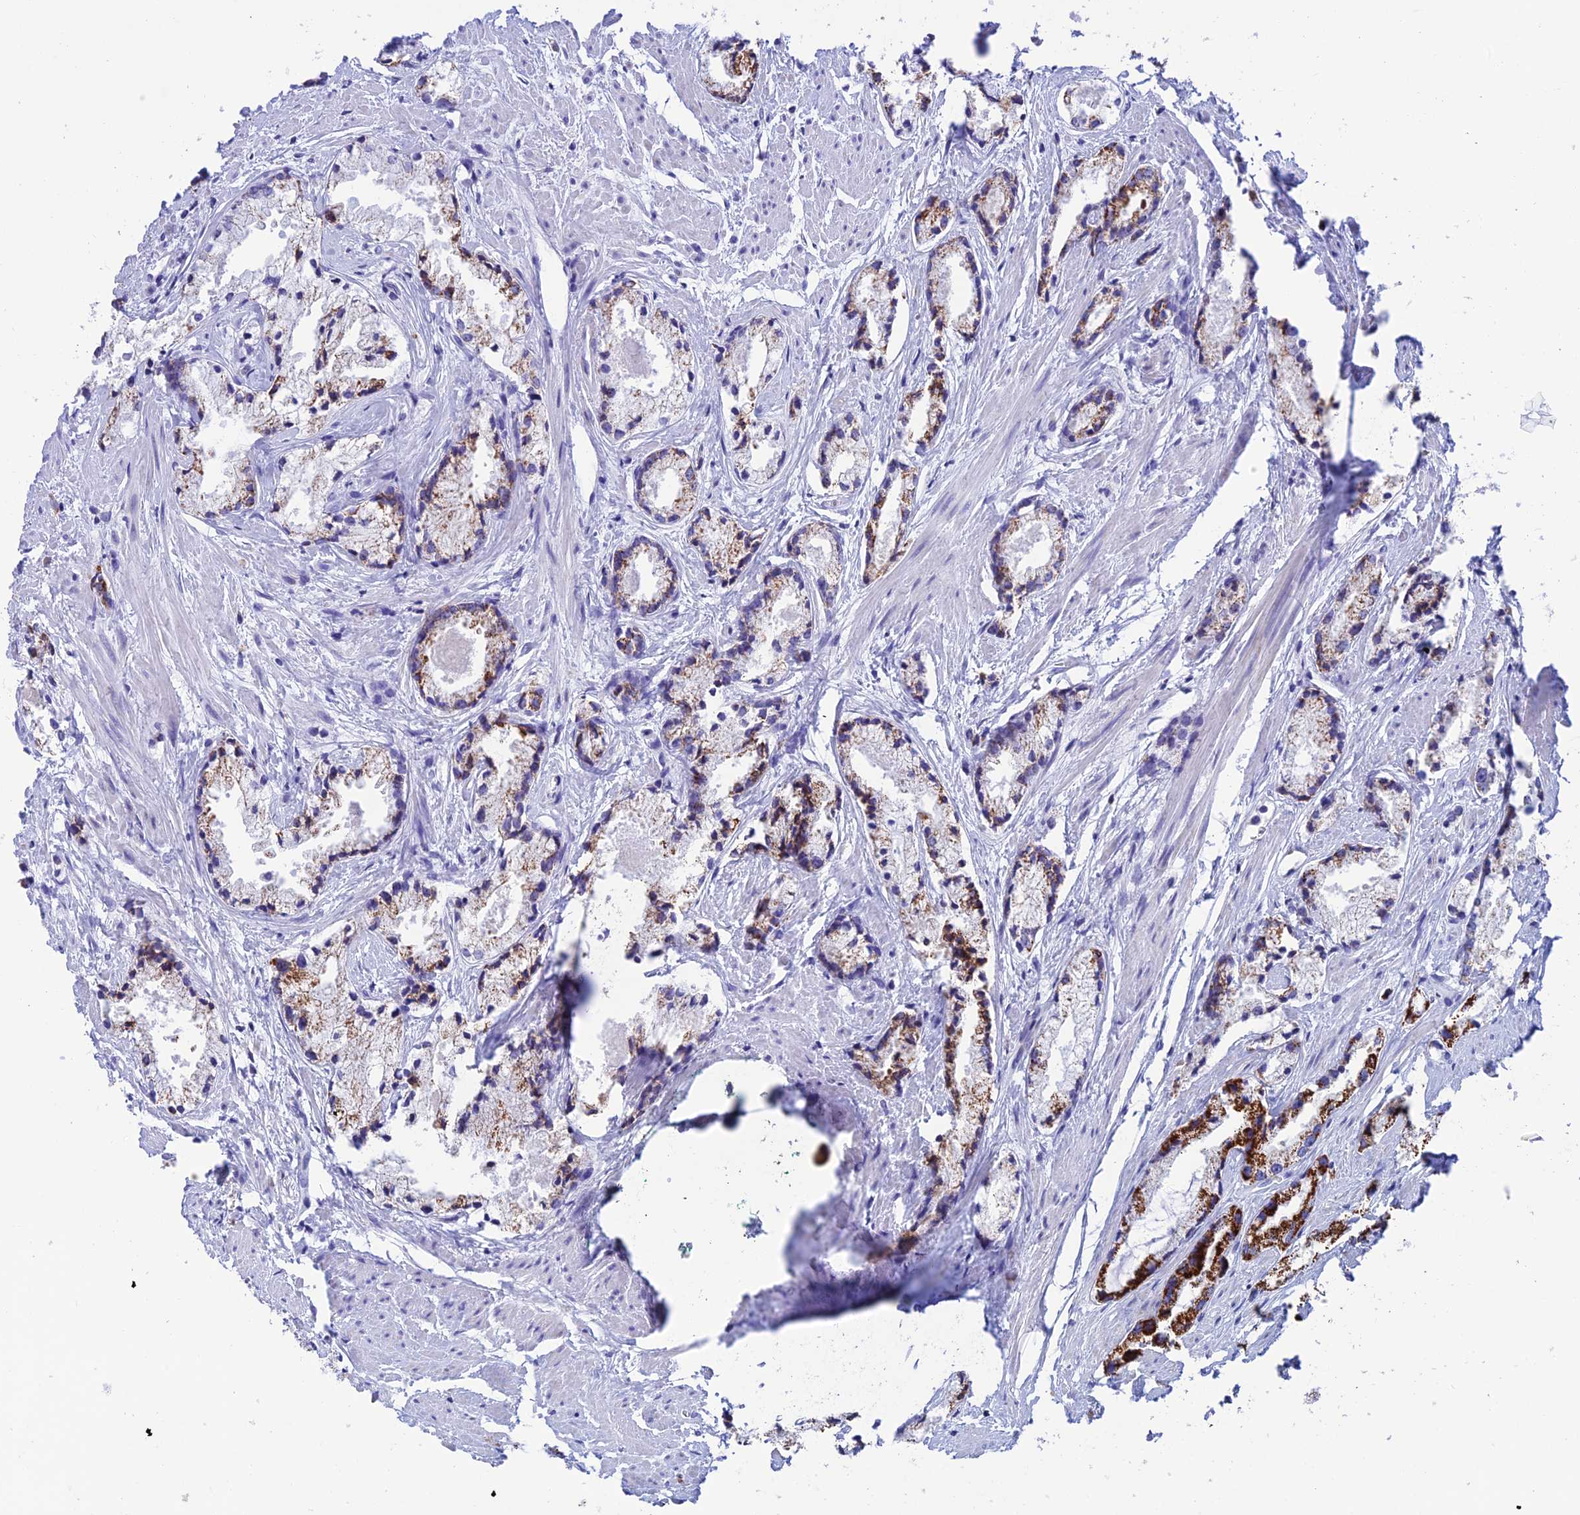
{"staining": {"intensity": "strong", "quantity": ">75%", "location": "cytoplasmic/membranous"}, "tissue": "prostate cancer", "cell_type": "Tumor cells", "image_type": "cancer", "snomed": [{"axis": "morphology", "description": "Adenocarcinoma, High grade"}, {"axis": "topography", "description": "Prostate"}], "caption": "High-magnification brightfield microscopy of prostate cancer (adenocarcinoma (high-grade)) stained with DAB (3,3'-diaminobenzidine) (brown) and counterstained with hematoxylin (blue). tumor cells exhibit strong cytoplasmic/membranous positivity is identified in about>75% of cells. (DAB IHC with brightfield microscopy, high magnification).", "gene": "NXPE4", "patient": {"sex": "male", "age": 66}}